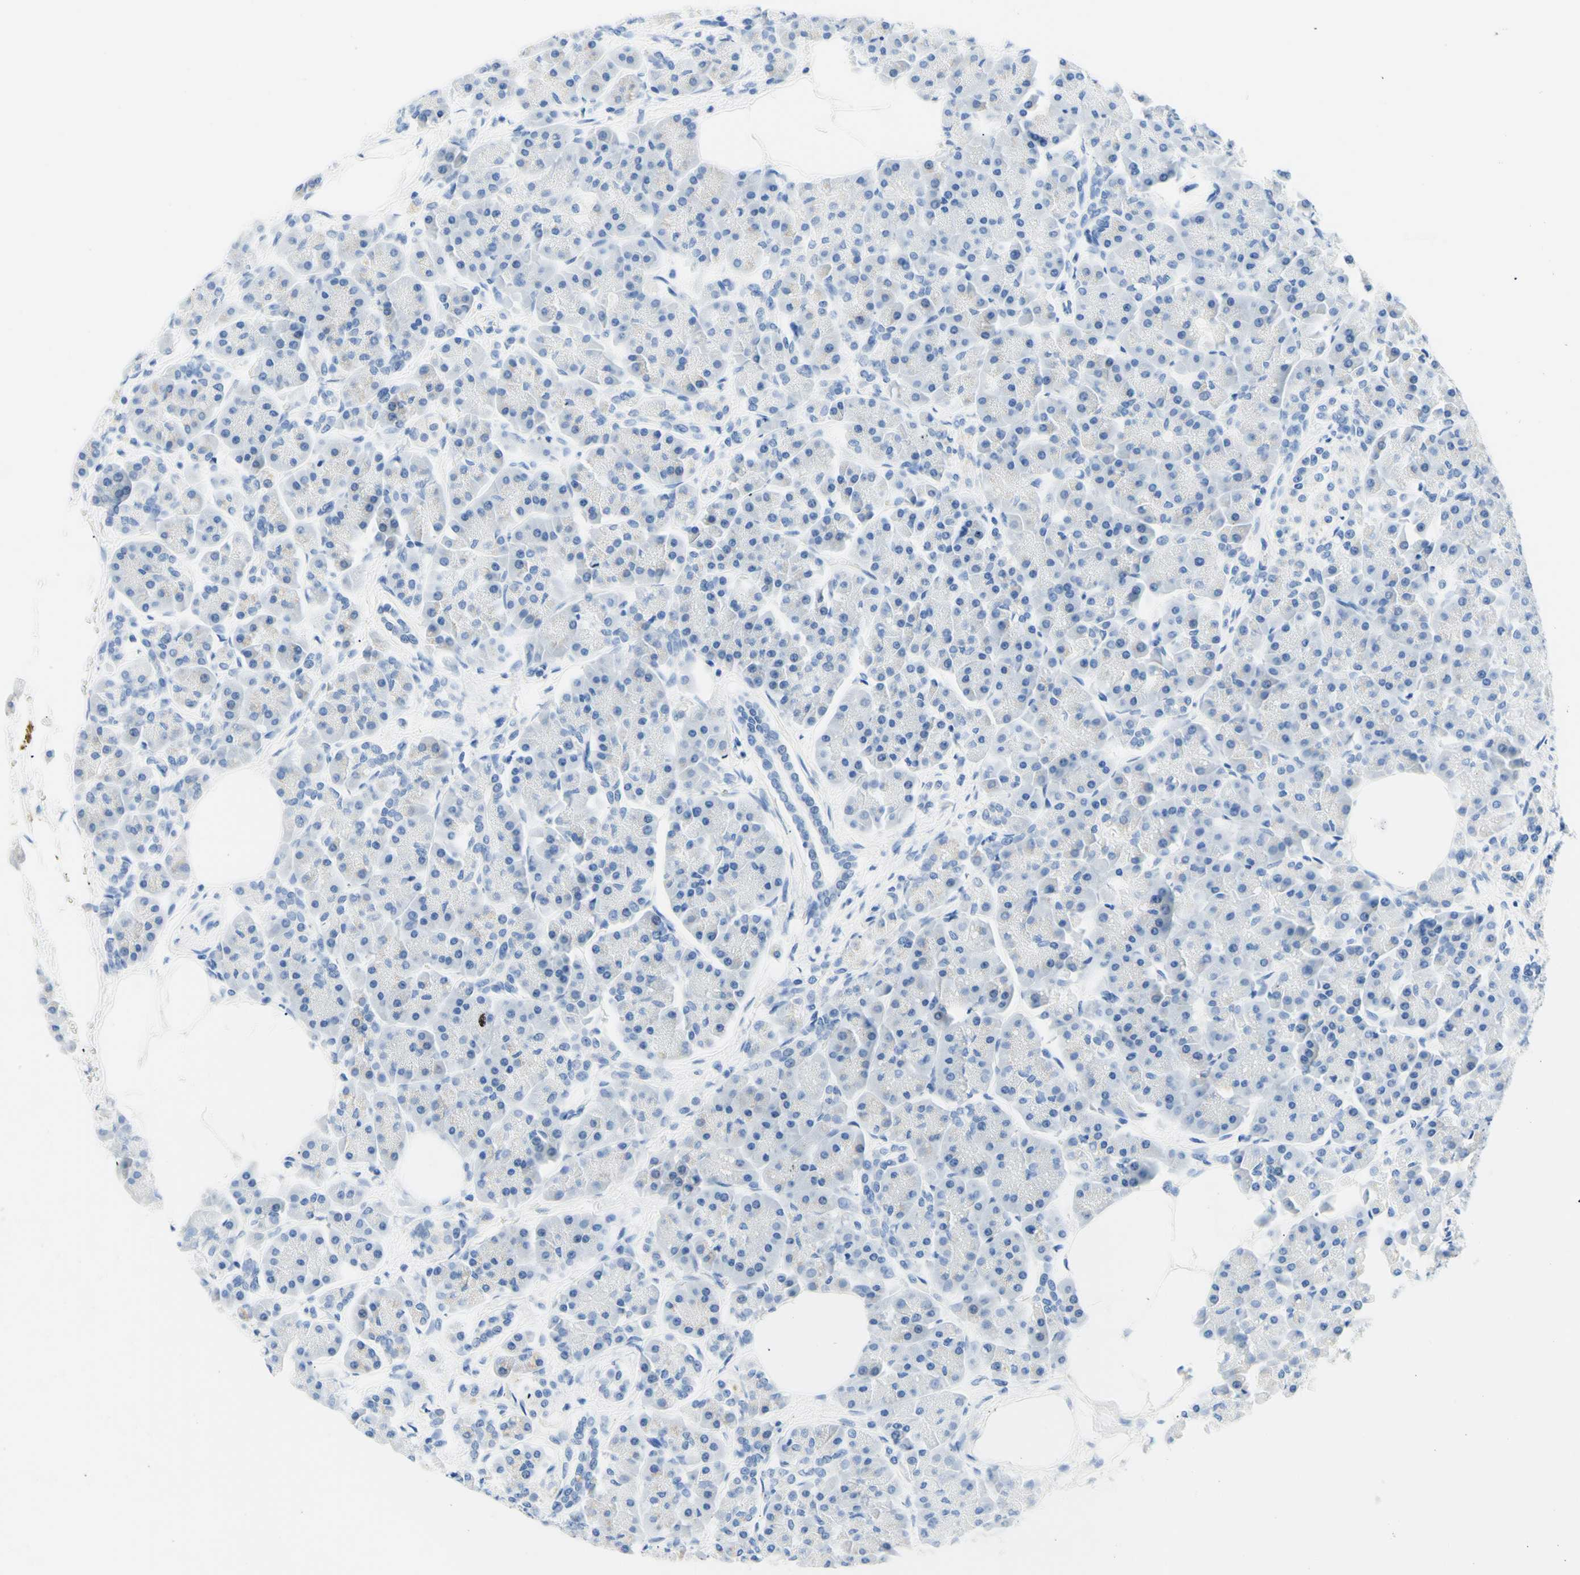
{"staining": {"intensity": "negative", "quantity": "none", "location": "none"}, "tissue": "pancreas", "cell_type": "Exocrine glandular cells", "image_type": "normal", "snomed": [{"axis": "morphology", "description": "Normal tissue, NOS"}, {"axis": "topography", "description": "Pancreas"}], "caption": "High magnification brightfield microscopy of benign pancreas stained with DAB (brown) and counterstained with hematoxylin (blue): exocrine glandular cells show no significant positivity. Brightfield microscopy of immunohistochemistry (IHC) stained with DAB (brown) and hematoxylin (blue), captured at high magnification.", "gene": "MYH2", "patient": {"sex": "female", "age": 70}}